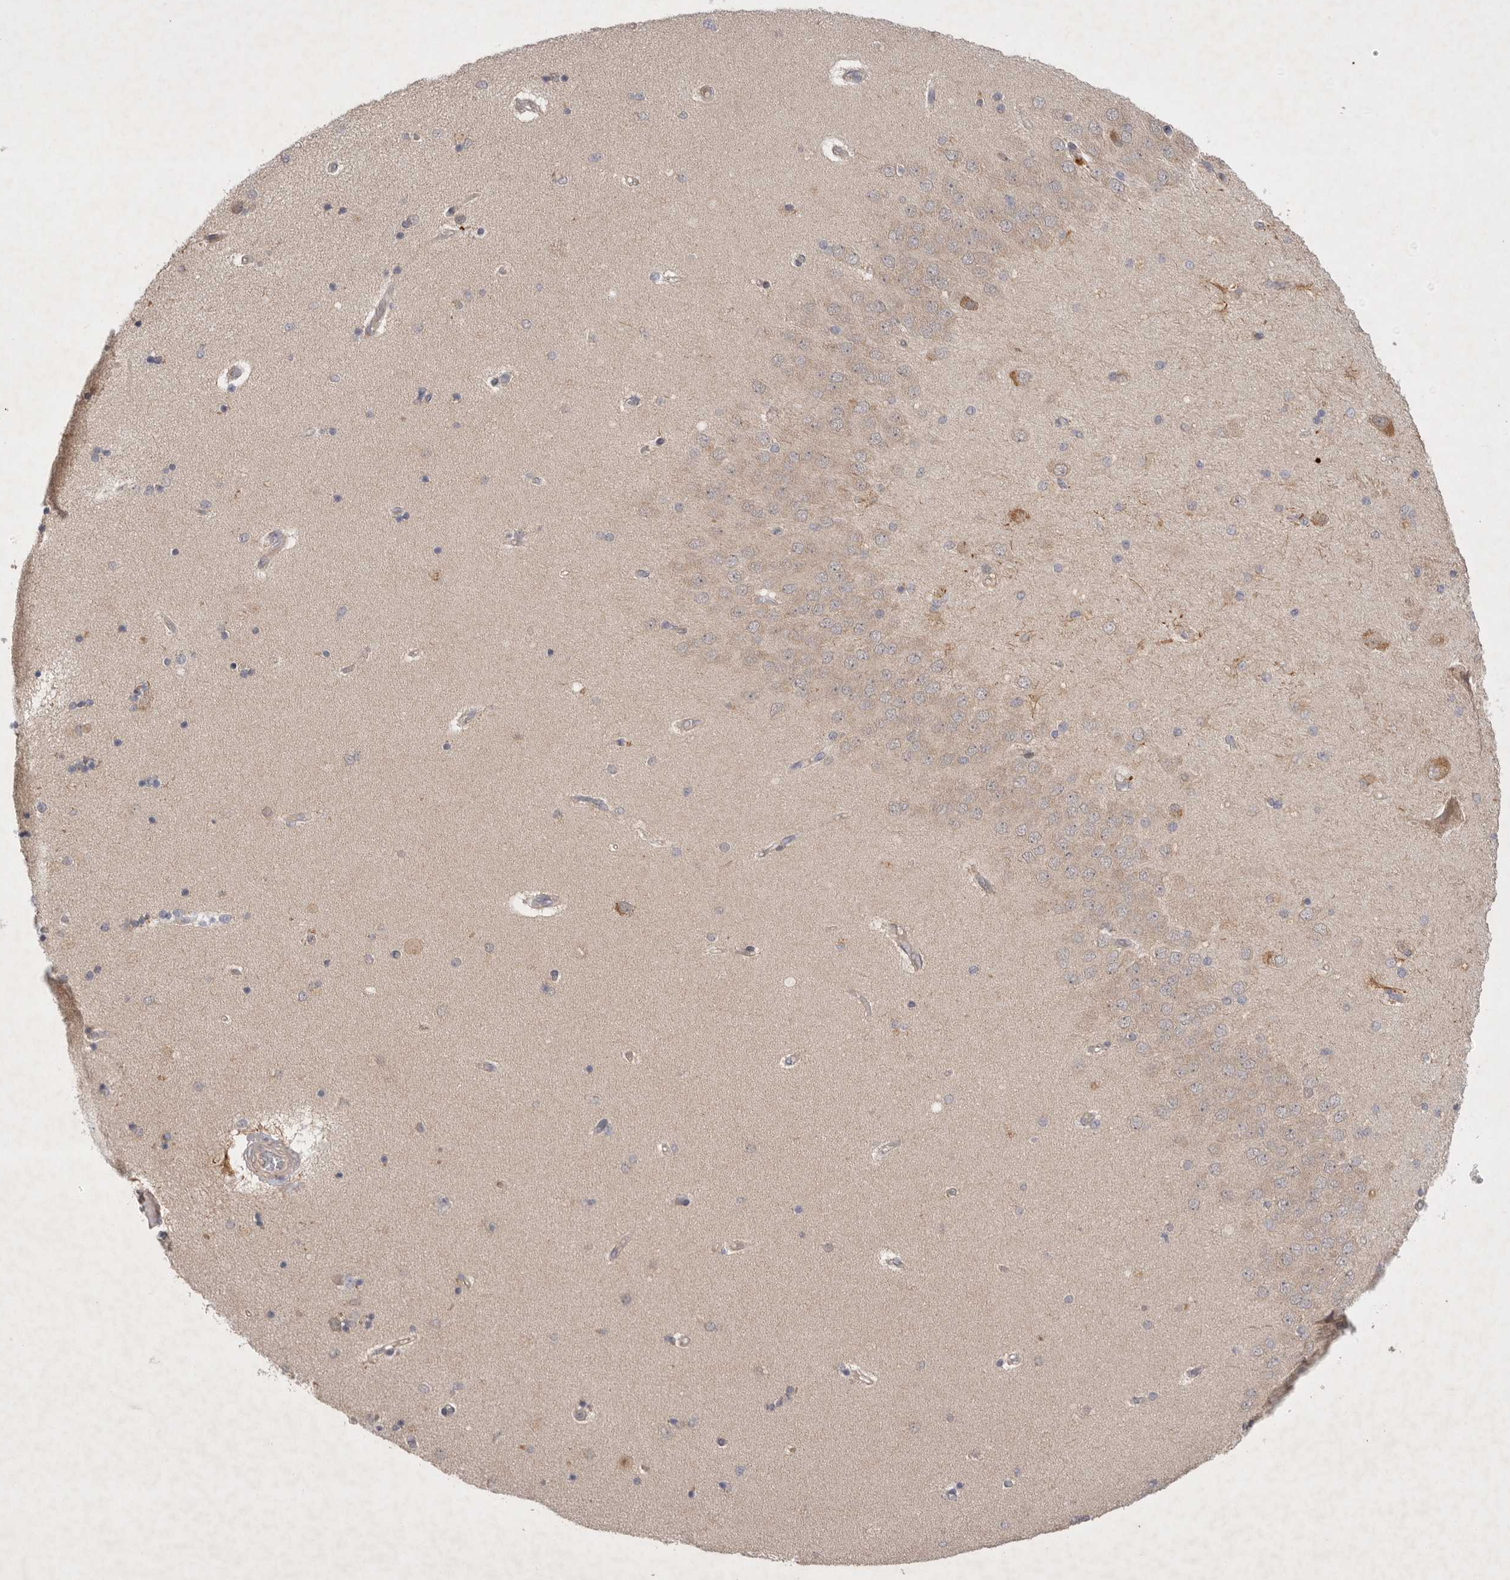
{"staining": {"intensity": "weak", "quantity": "25%-75%", "location": "cytoplasmic/membranous"}, "tissue": "hippocampus", "cell_type": "Glial cells", "image_type": "normal", "snomed": [{"axis": "morphology", "description": "Normal tissue, NOS"}, {"axis": "topography", "description": "Hippocampus"}], "caption": "Unremarkable hippocampus exhibits weak cytoplasmic/membranous expression in about 25%-75% of glial cells.", "gene": "PTPDC1", "patient": {"sex": "female", "age": 54}}